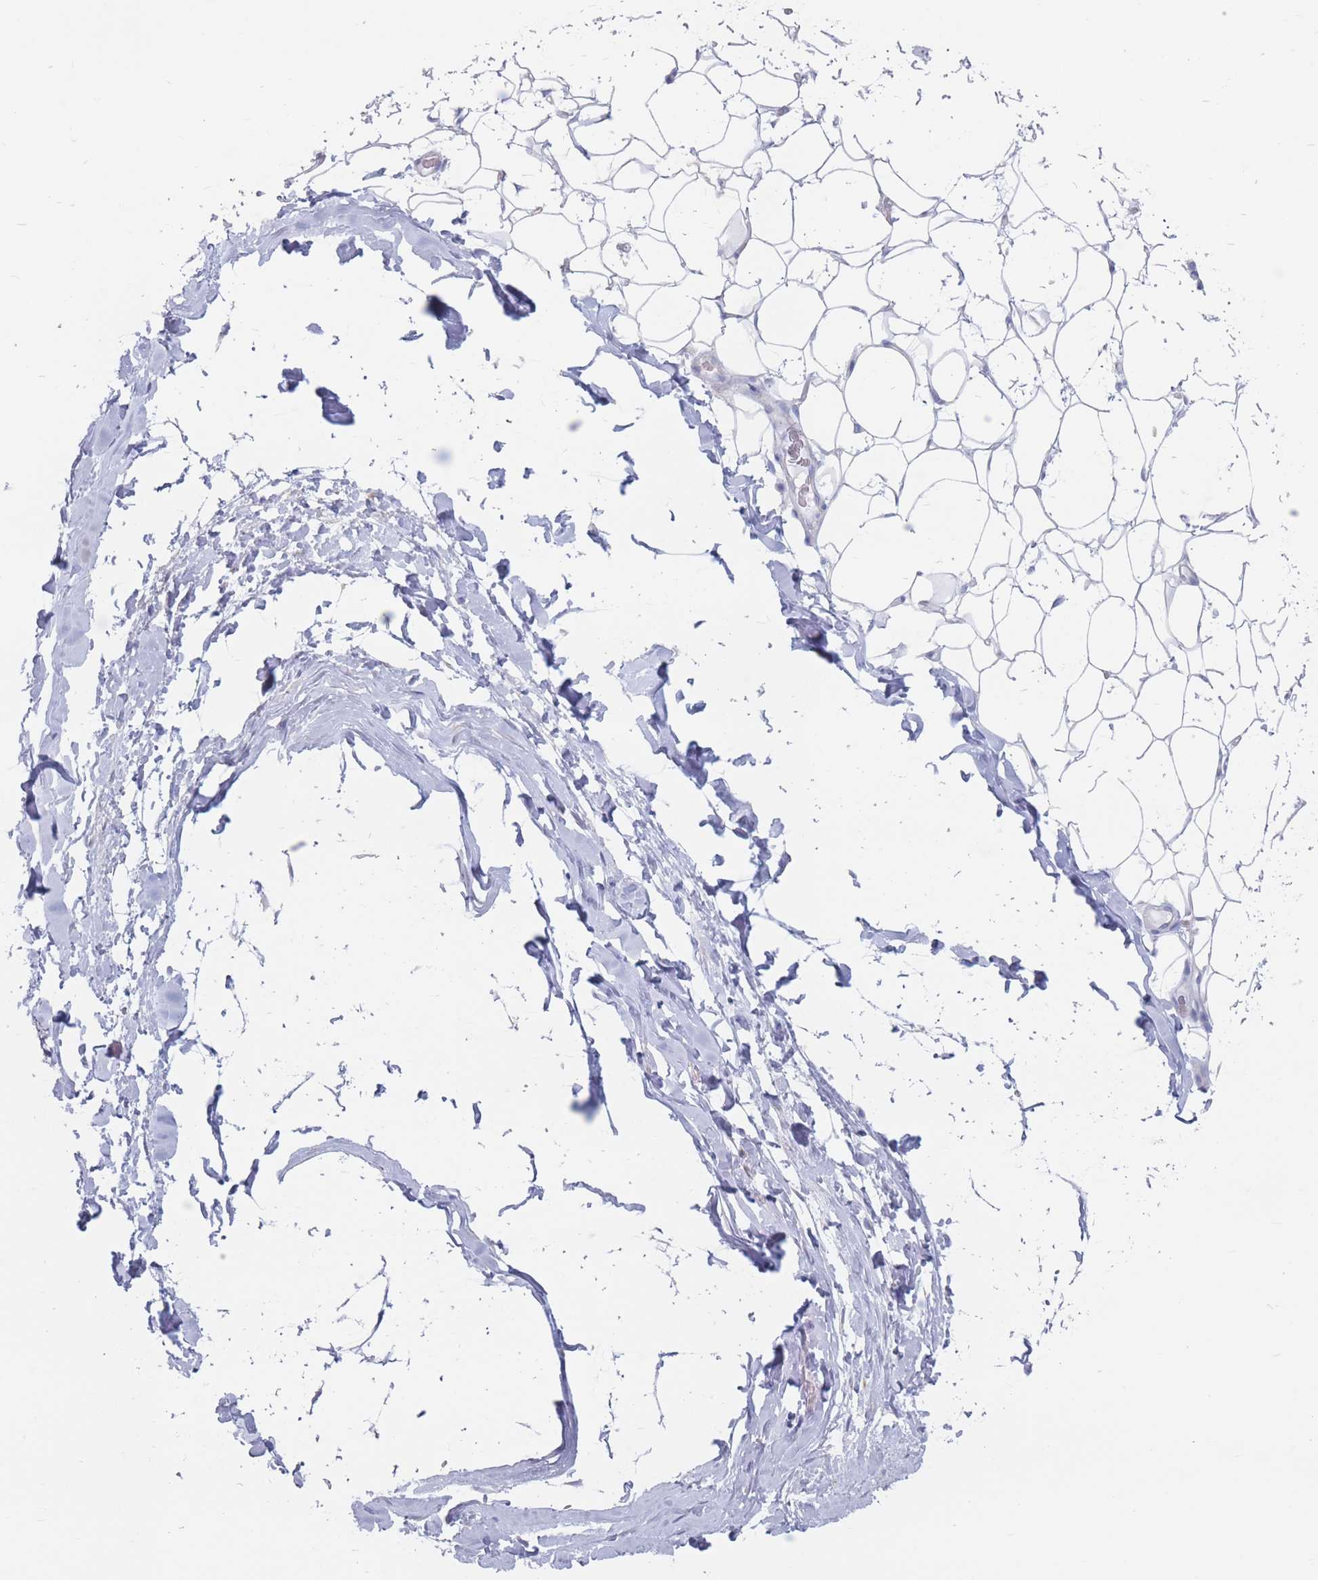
{"staining": {"intensity": "negative", "quantity": "none", "location": "none"}, "tissue": "adipose tissue", "cell_type": "Adipocytes", "image_type": "normal", "snomed": [{"axis": "morphology", "description": "Normal tissue, NOS"}, {"axis": "topography", "description": "Breast"}], "caption": "The histopathology image displays no significant staining in adipocytes of adipose tissue.", "gene": "PLPP1", "patient": {"sex": "female", "age": 26}}